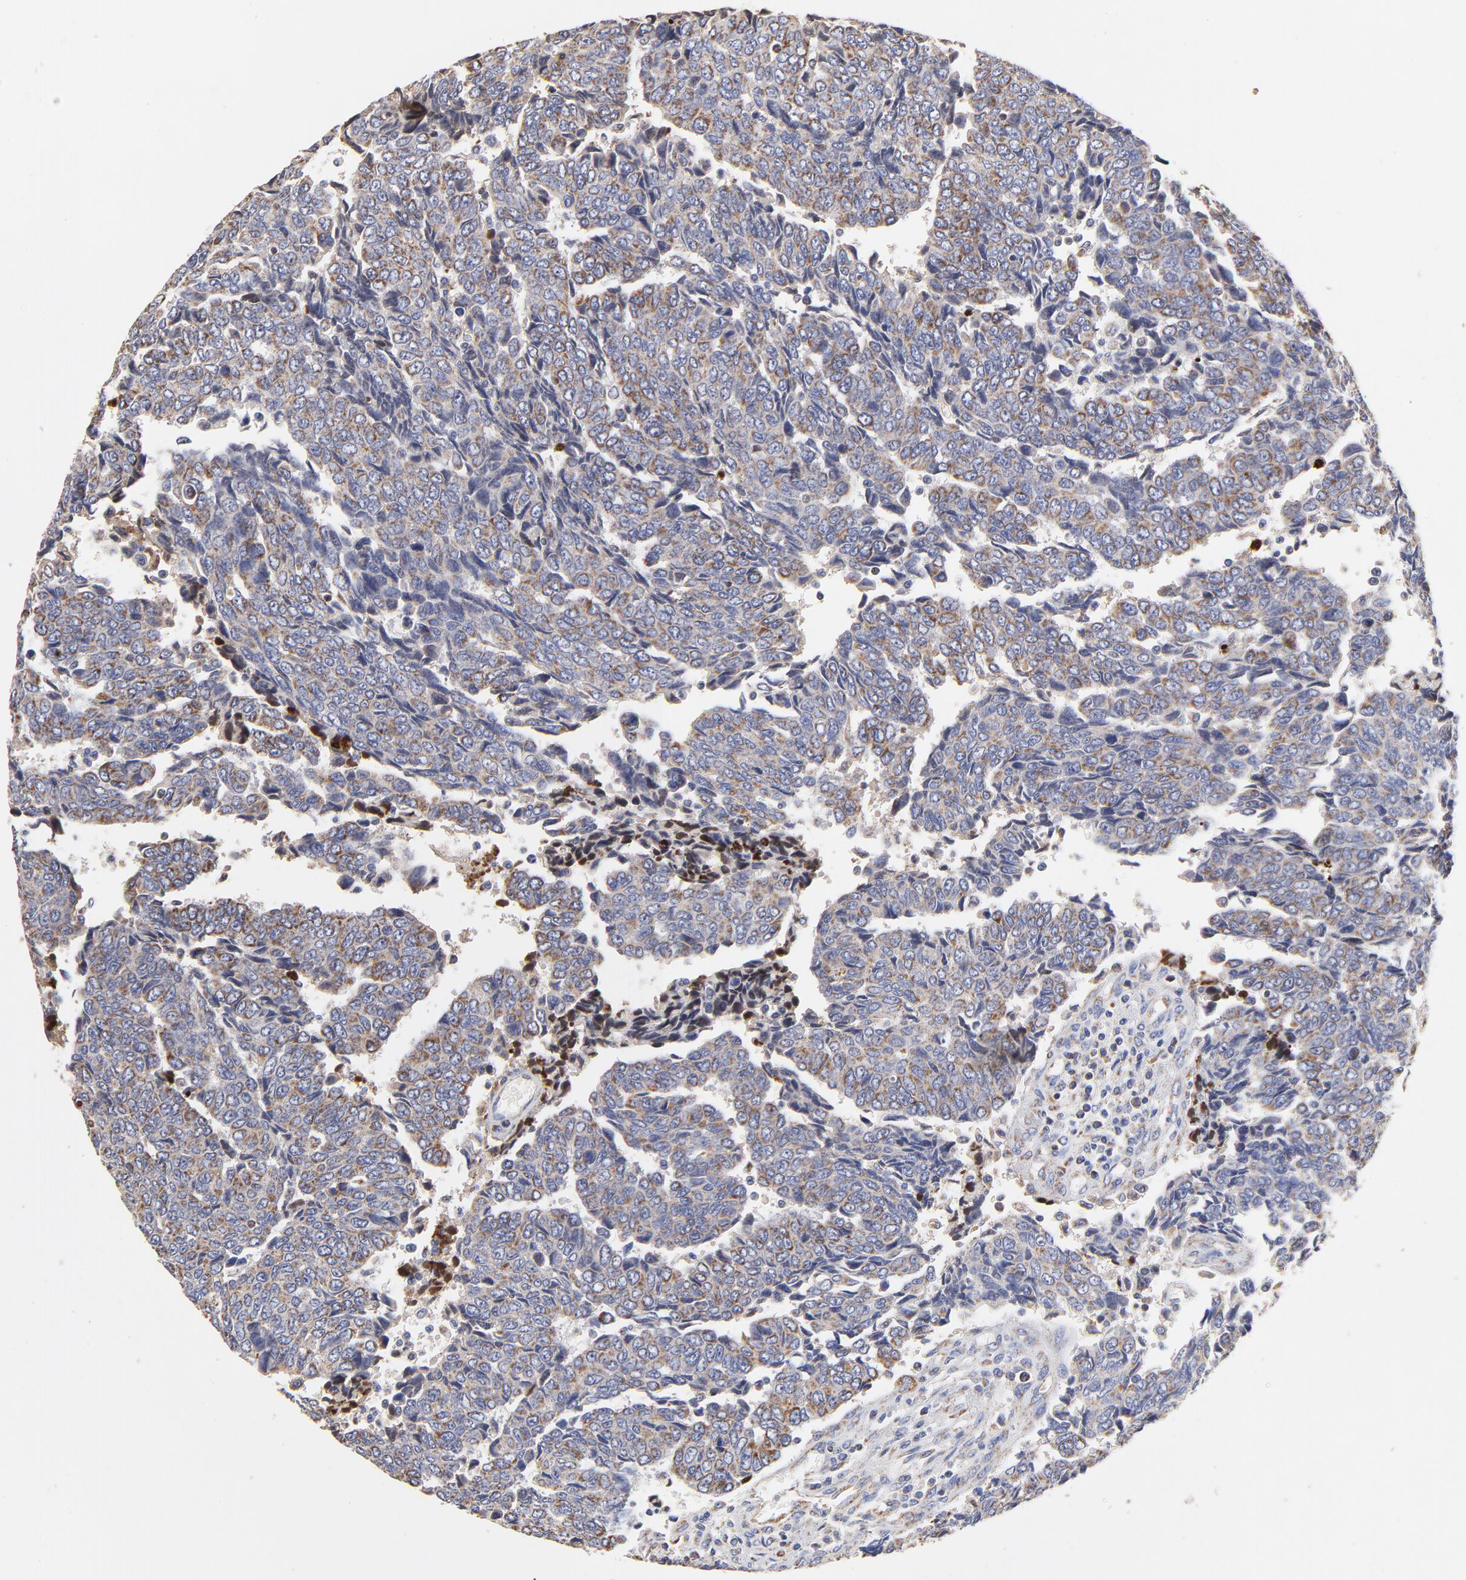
{"staining": {"intensity": "weak", "quantity": ">75%", "location": "cytoplasmic/membranous"}, "tissue": "urothelial cancer", "cell_type": "Tumor cells", "image_type": "cancer", "snomed": [{"axis": "morphology", "description": "Urothelial carcinoma, High grade"}, {"axis": "topography", "description": "Urinary bladder"}], "caption": "This image demonstrates IHC staining of human urothelial cancer, with low weak cytoplasmic/membranous staining in approximately >75% of tumor cells.", "gene": "SSBP1", "patient": {"sex": "male", "age": 86}}